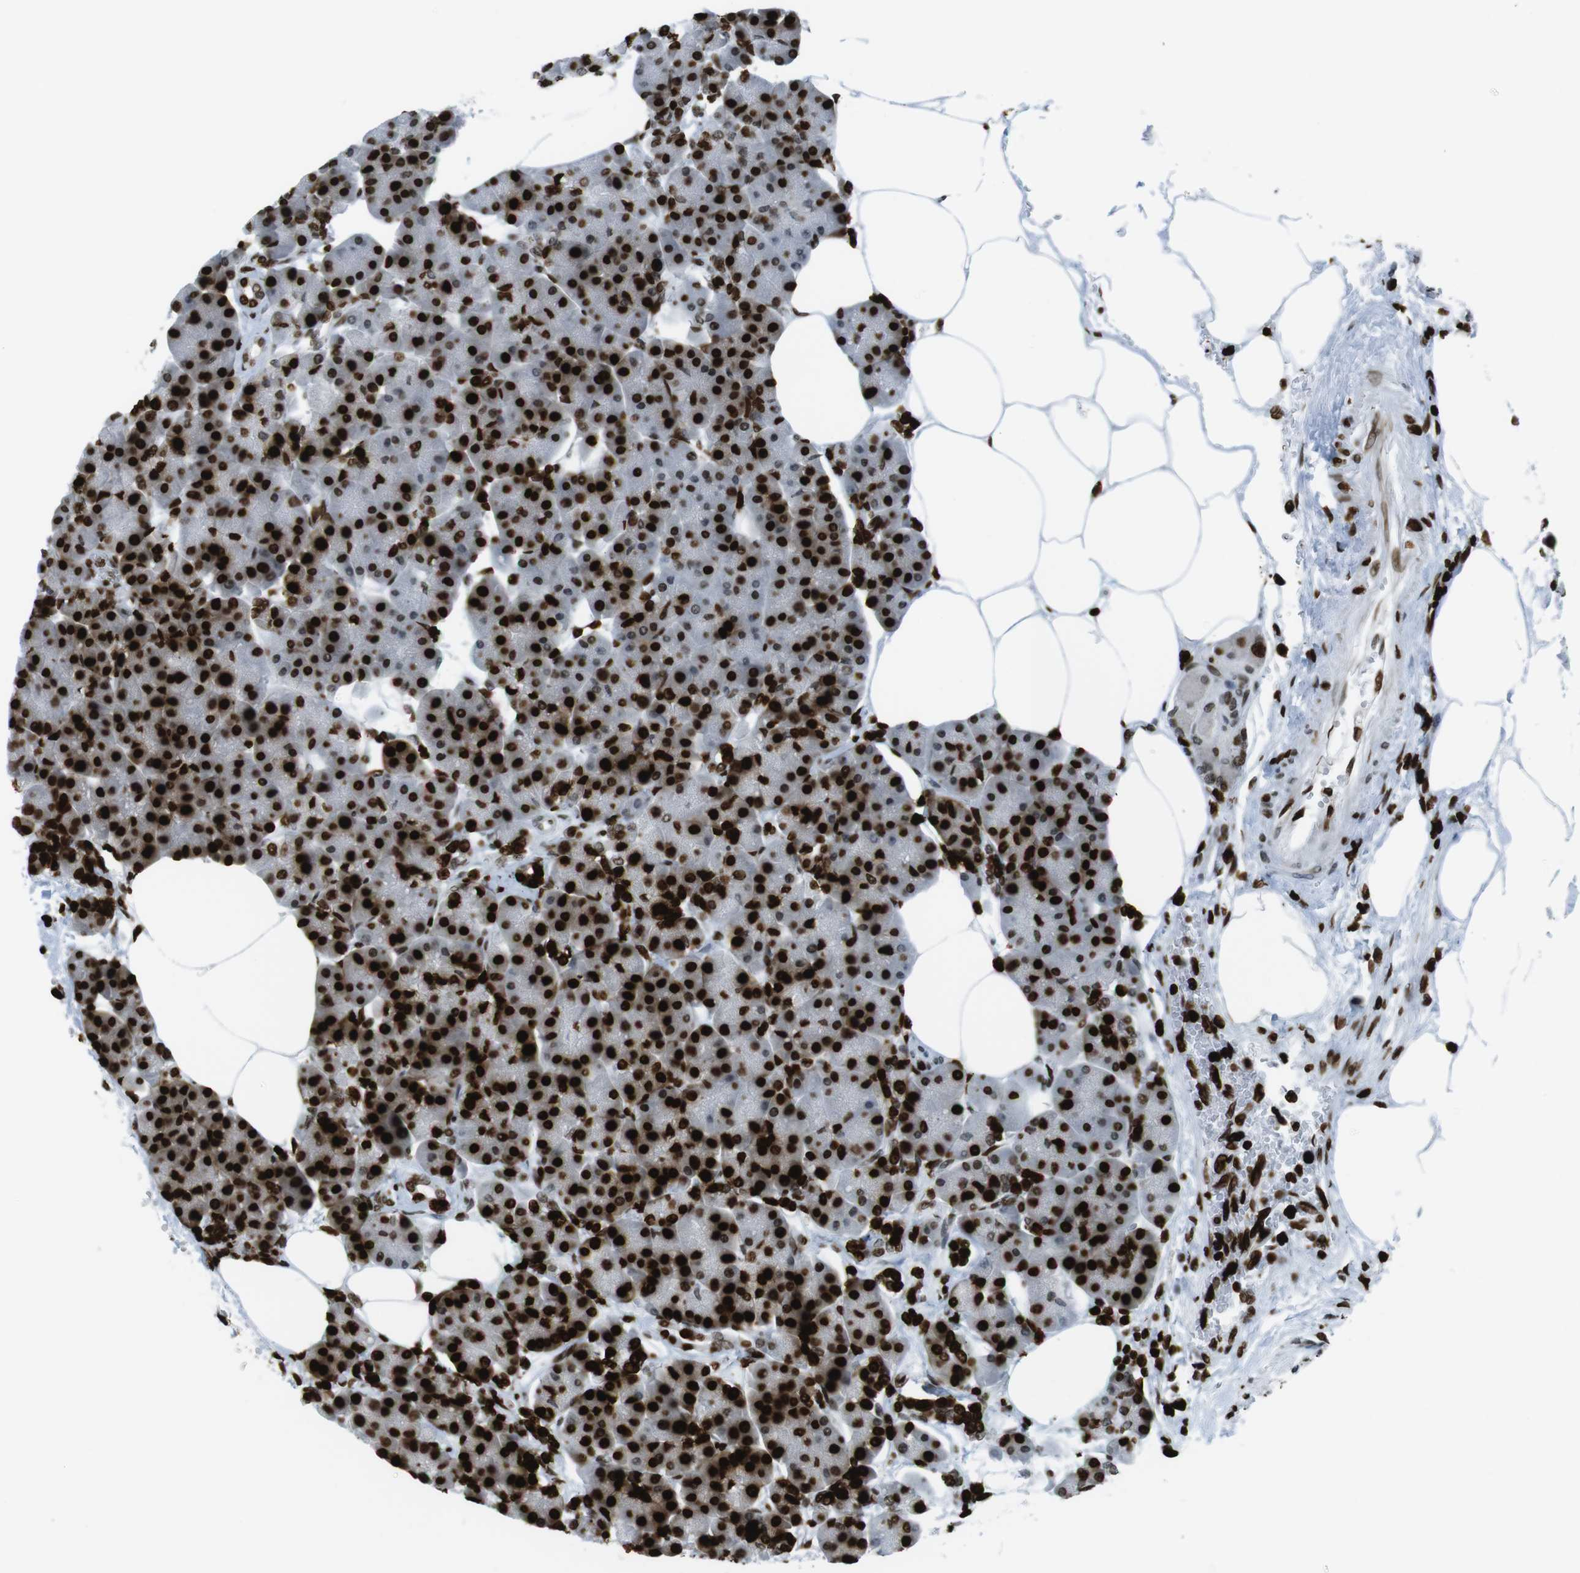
{"staining": {"intensity": "strong", "quantity": "25%-75%", "location": "nuclear"}, "tissue": "pancreas", "cell_type": "Exocrine glandular cells", "image_type": "normal", "snomed": [{"axis": "morphology", "description": "Normal tissue, NOS"}, {"axis": "topography", "description": "Pancreas"}], "caption": "Immunohistochemistry micrograph of normal pancreas: human pancreas stained using immunohistochemistry (IHC) shows high levels of strong protein expression localized specifically in the nuclear of exocrine glandular cells, appearing as a nuclear brown color.", "gene": "H2AC8", "patient": {"sex": "female", "age": 70}}